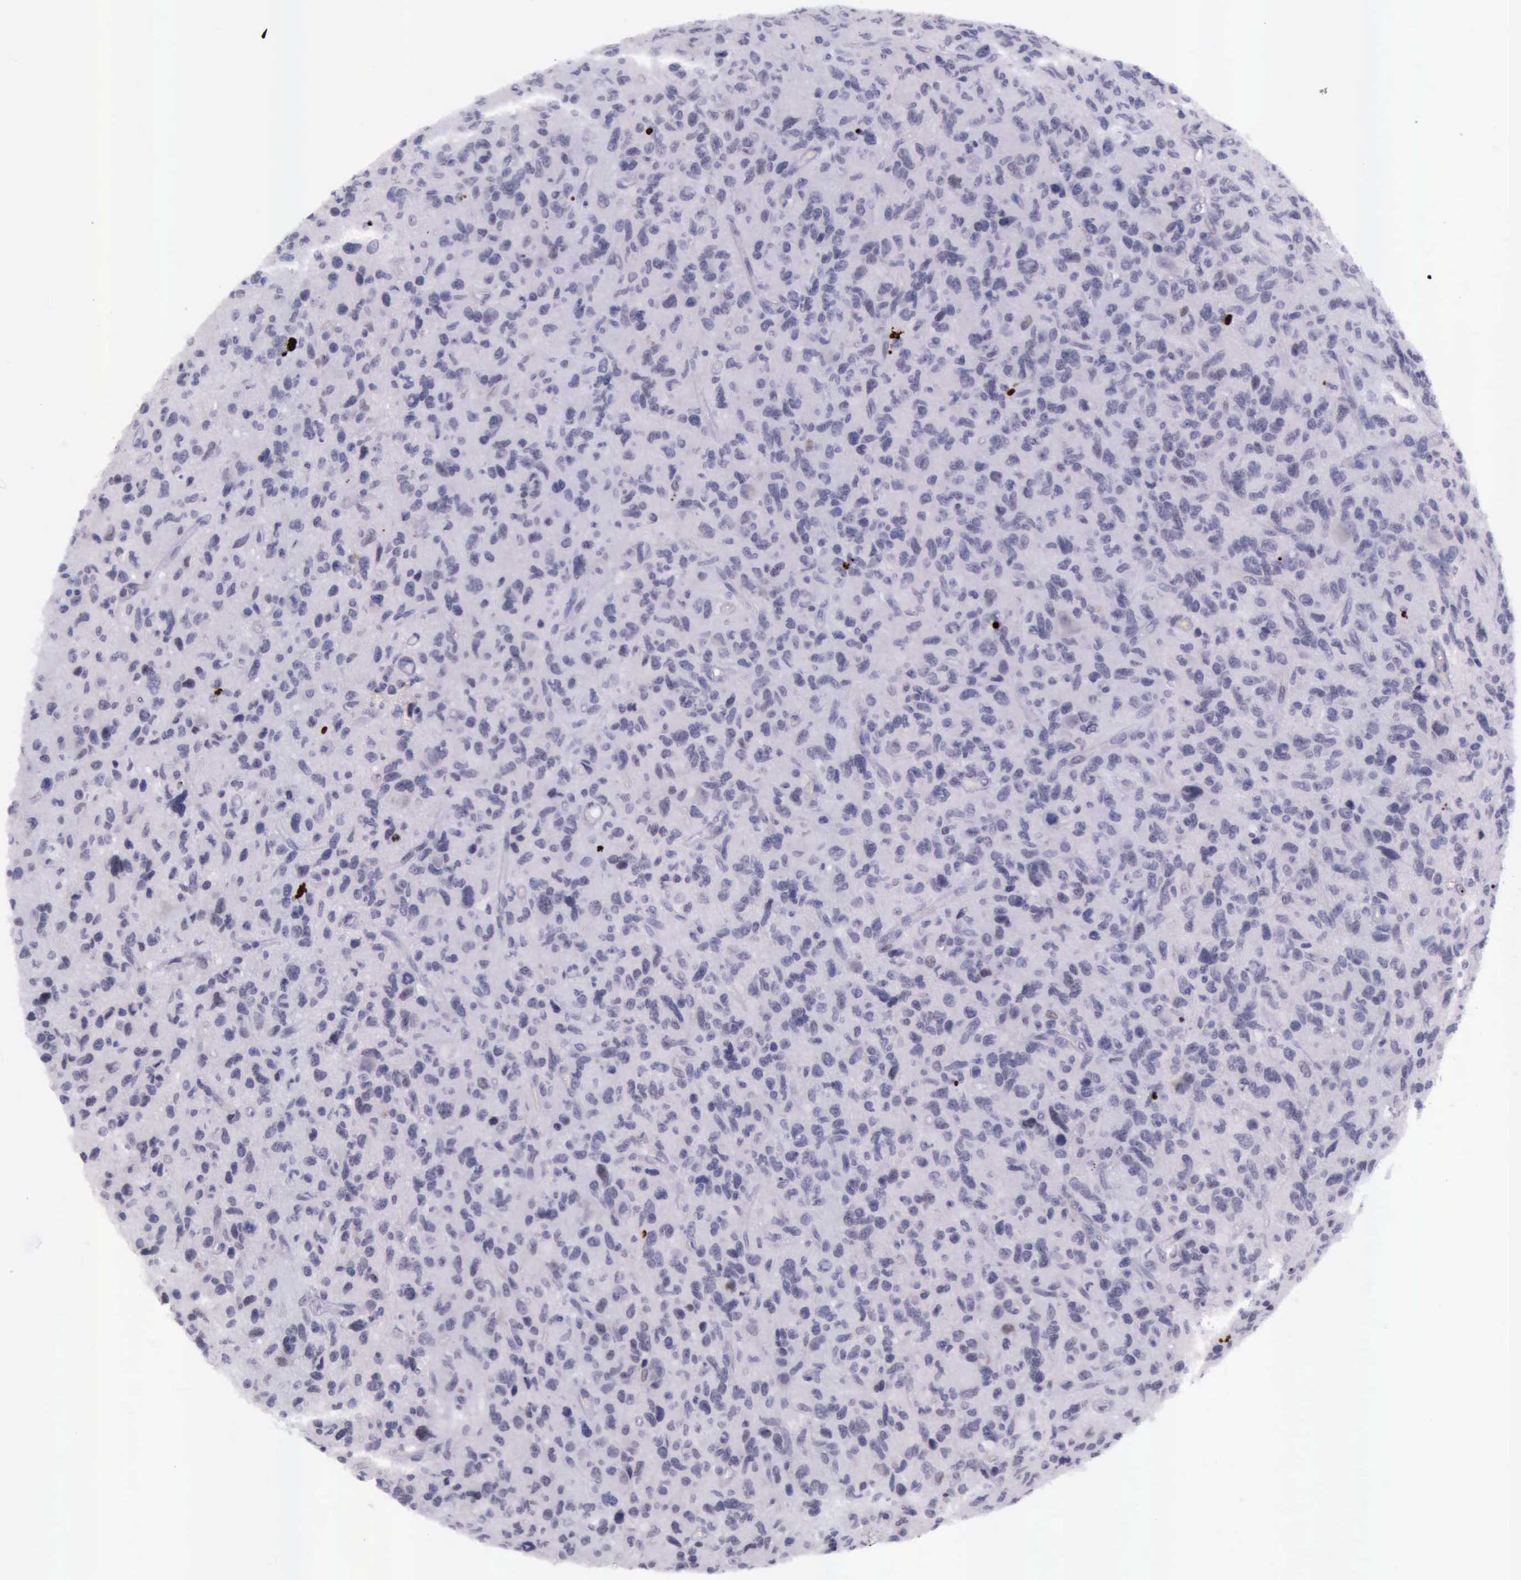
{"staining": {"intensity": "strong", "quantity": "<25%", "location": "nuclear"}, "tissue": "glioma", "cell_type": "Tumor cells", "image_type": "cancer", "snomed": [{"axis": "morphology", "description": "Glioma, malignant, High grade"}, {"axis": "topography", "description": "Brain"}], "caption": "Tumor cells show medium levels of strong nuclear staining in approximately <25% of cells in high-grade glioma (malignant). The protein of interest is stained brown, and the nuclei are stained in blue (DAB IHC with brightfield microscopy, high magnification).", "gene": "PARP1", "patient": {"sex": "female", "age": 60}}